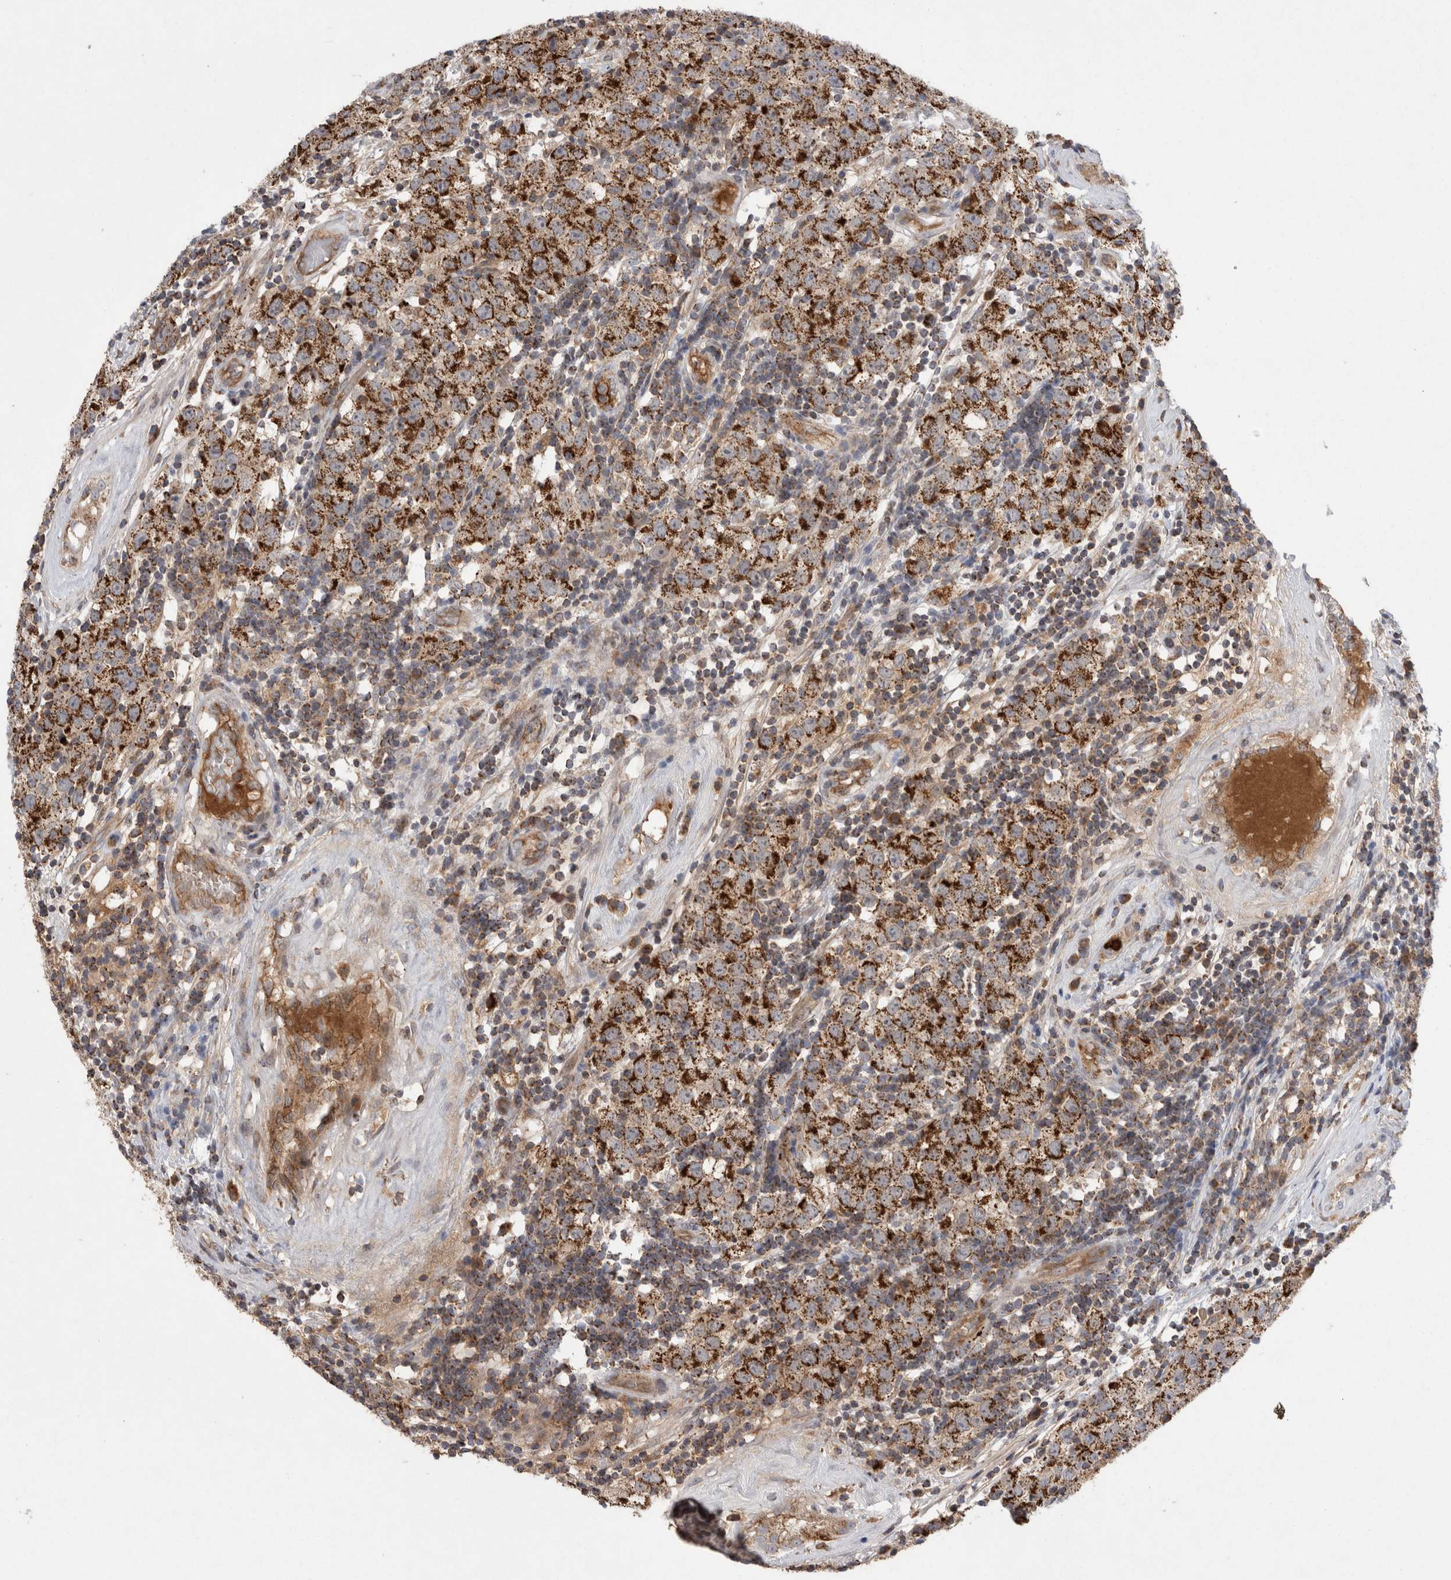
{"staining": {"intensity": "strong", "quantity": ">75%", "location": "cytoplasmic/membranous"}, "tissue": "testis cancer", "cell_type": "Tumor cells", "image_type": "cancer", "snomed": [{"axis": "morphology", "description": "Seminoma, NOS"}, {"axis": "morphology", "description": "Carcinoma, Embryonal, NOS"}, {"axis": "topography", "description": "Testis"}], "caption": "Testis cancer (embryonal carcinoma) stained for a protein (brown) shows strong cytoplasmic/membranous positive expression in about >75% of tumor cells.", "gene": "DARS2", "patient": {"sex": "male", "age": 28}}